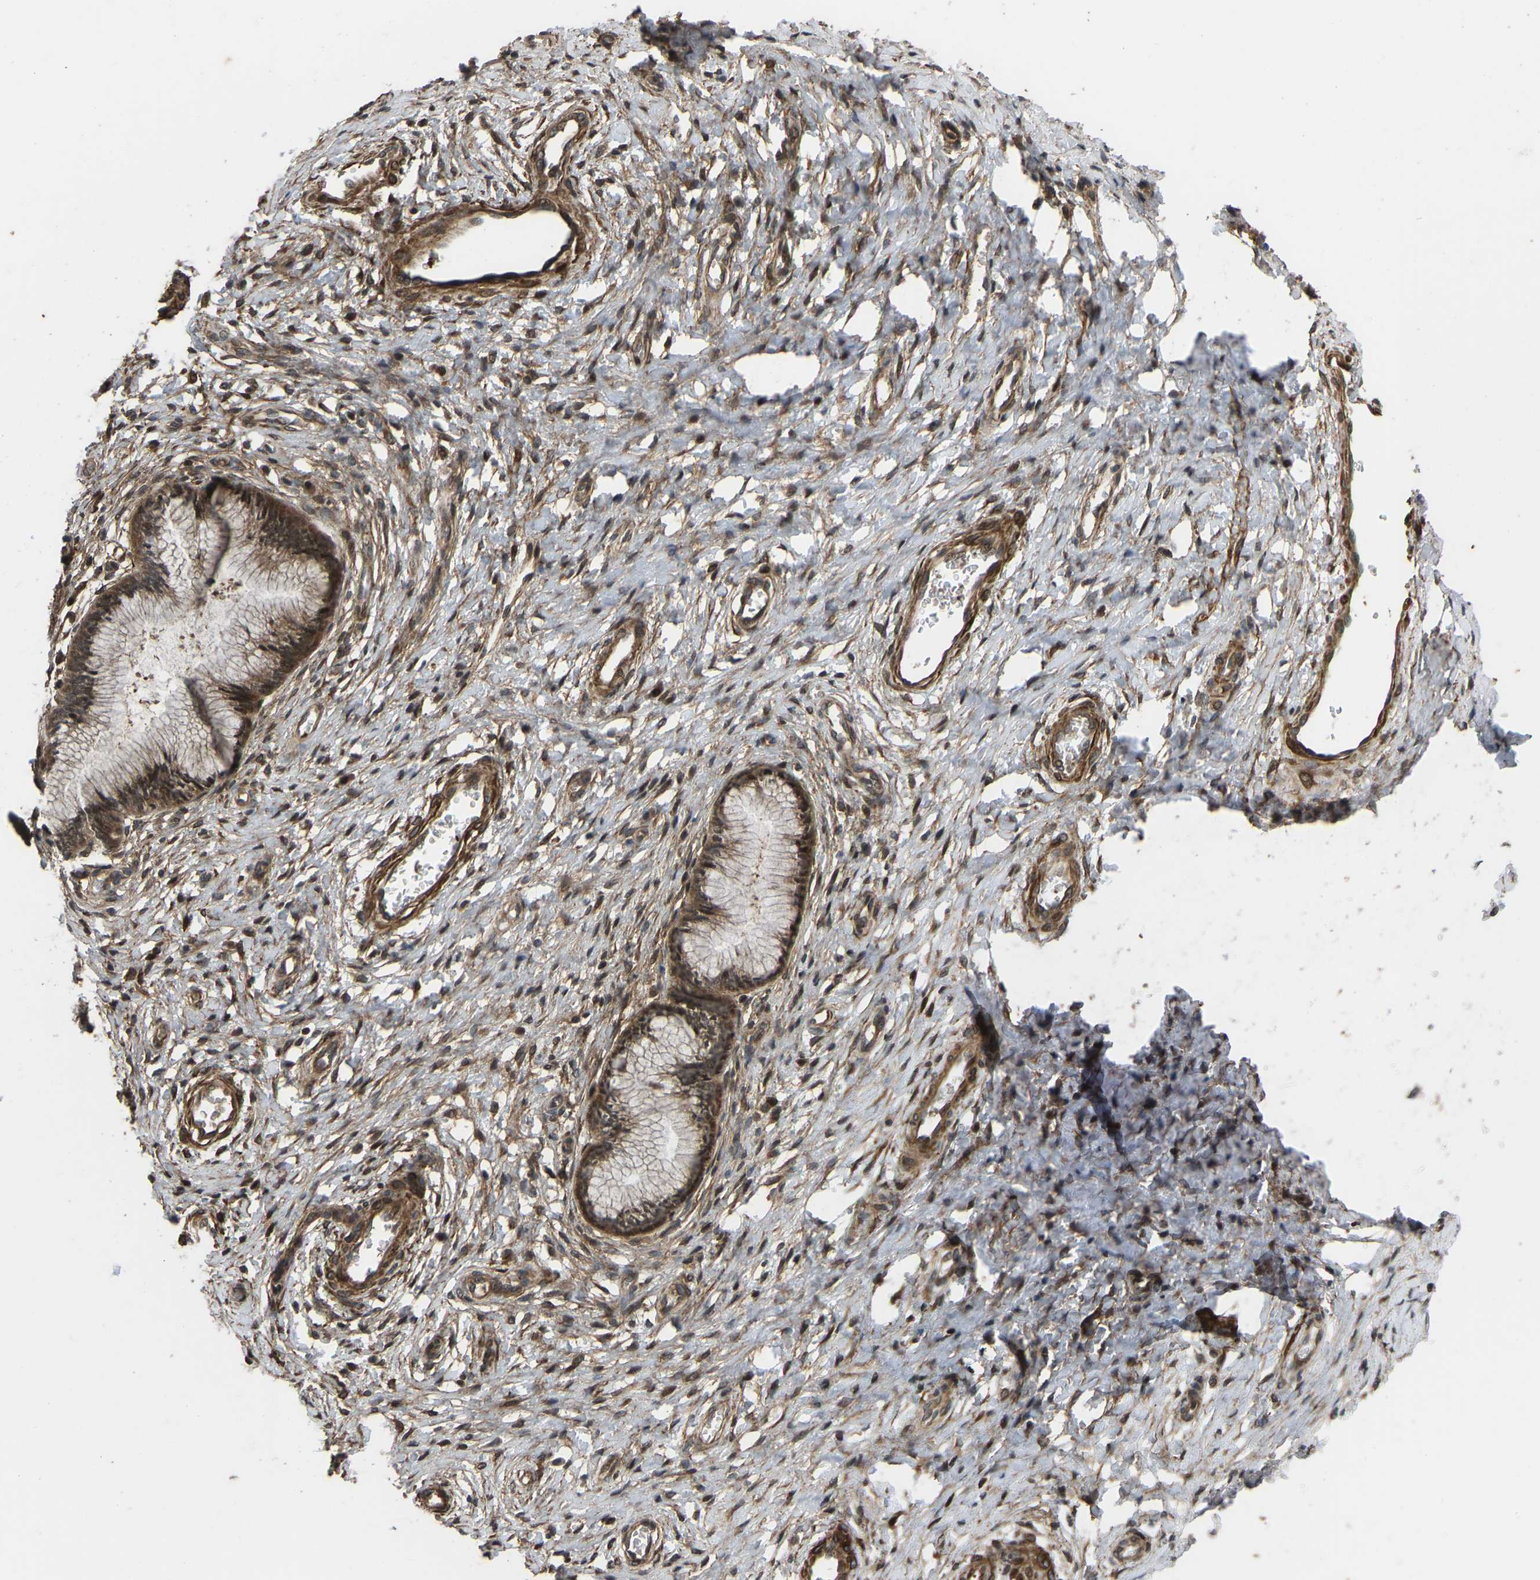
{"staining": {"intensity": "moderate", "quantity": ">75%", "location": "cytoplasmic/membranous,nuclear"}, "tissue": "cervix", "cell_type": "Glandular cells", "image_type": "normal", "snomed": [{"axis": "morphology", "description": "Normal tissue, NOS"}, {"axis": "topography", "description": "Cervix"}], "caption": "This histopathology image reveals IHC staining of normal cervix, with medium moderate cytoplasmic/membranous,nuclear expression in about >75% of glandular cells.", "gene": "CYP7B1", "patient": {"sex": "female", "age": 55}}